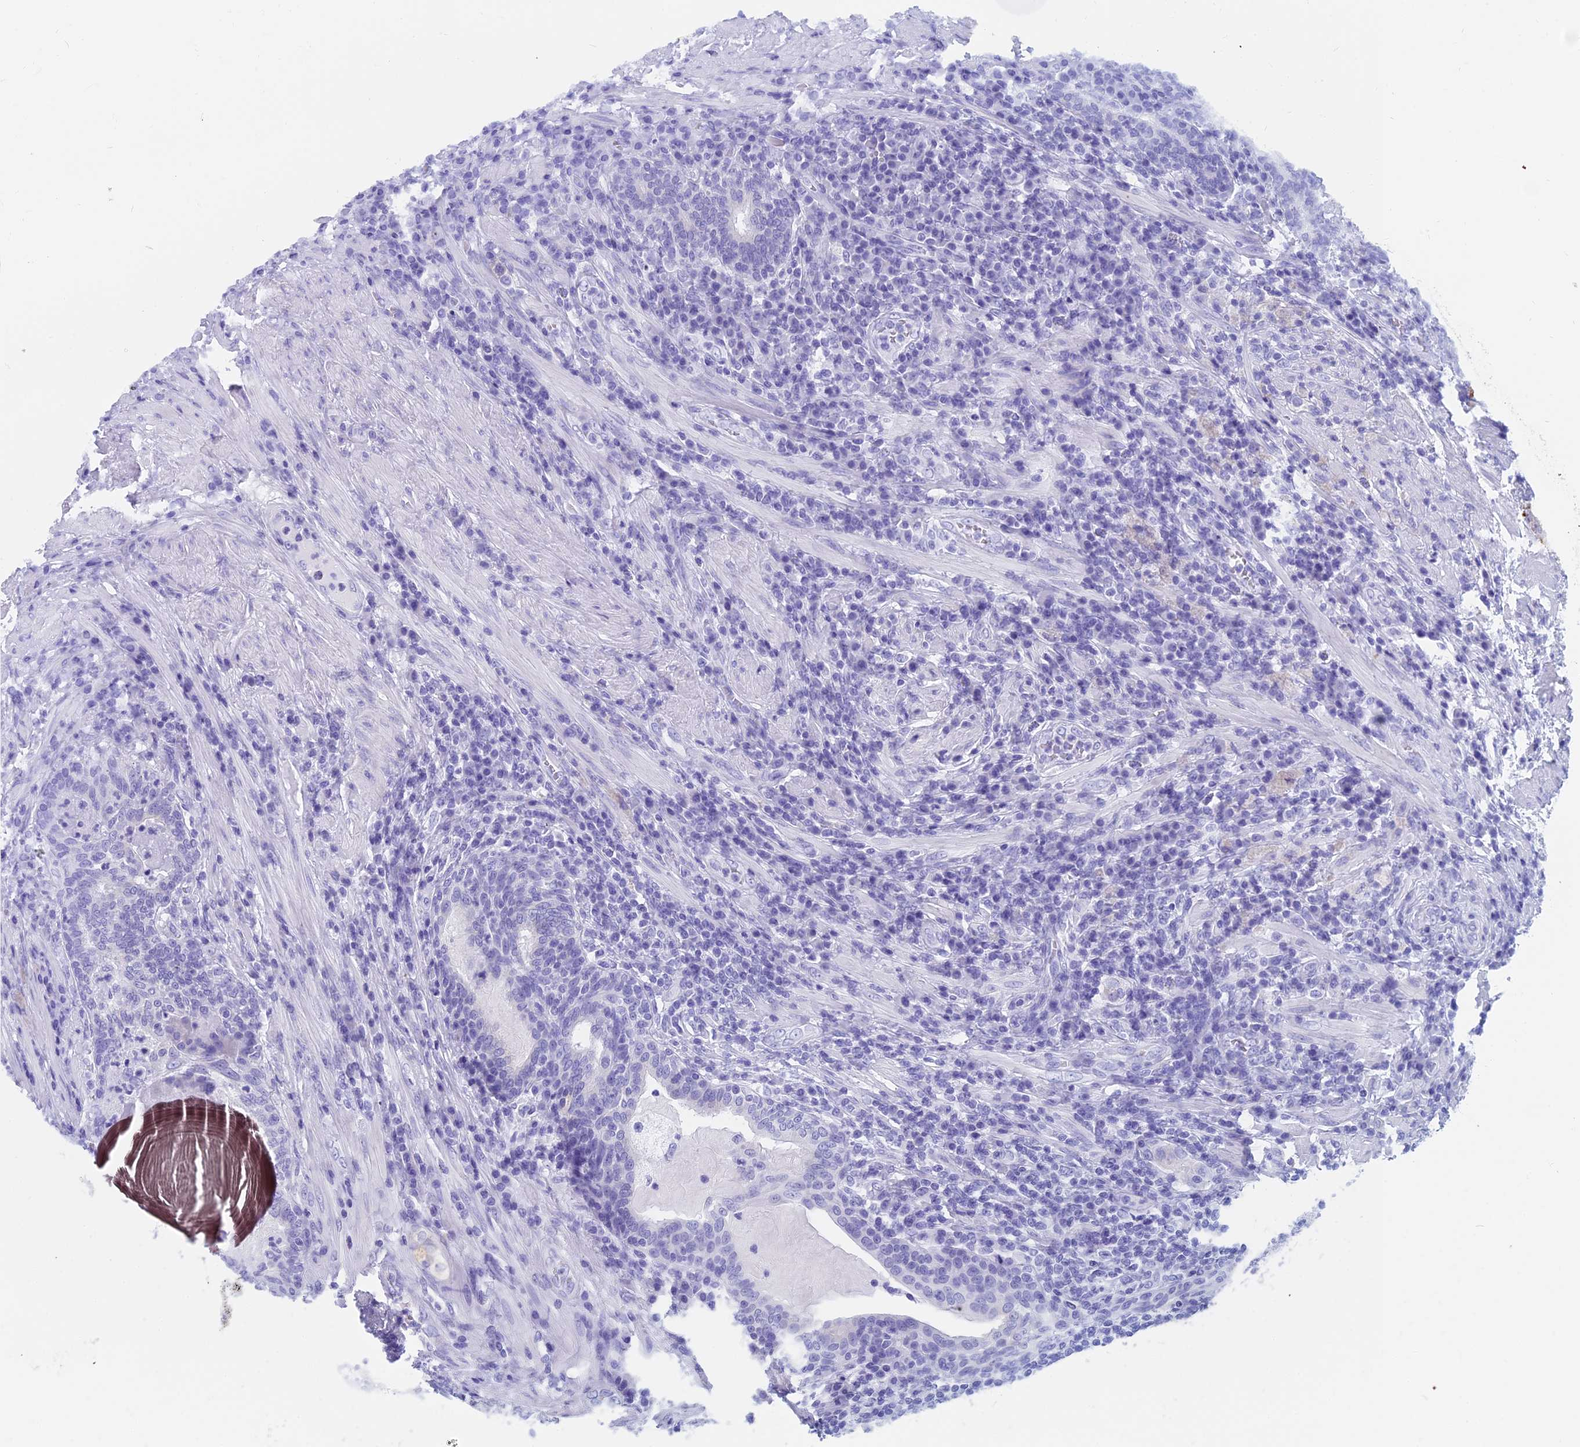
{"staining": {"intensity": "negative", "quantity": "none", "location": "none"}, "tissue": "prostate cancer", "cell_type": "Tumor cells", "image_type": "cancer", "snomed": [{"axis": "morphology", "description": "Adenocarcinoma, Low grade"}, {"axis": "topography", "description": "Prostate"}], "caption": "Immunohistochemistry micrograph of human prostate cancer (adenocarcinoma (low-grade)) stained for a protein (brown), which demonstrates no staining in tumor cells. (Stains: DAB (3,3'-diaminobenzidine) immunohistochemistry (IHC) with hematoxylin counter stain, Microscopy: brightfield microscopy at high magnification).", "gene": "CAPS", "patient": {"sex": "male", "age": 68}}